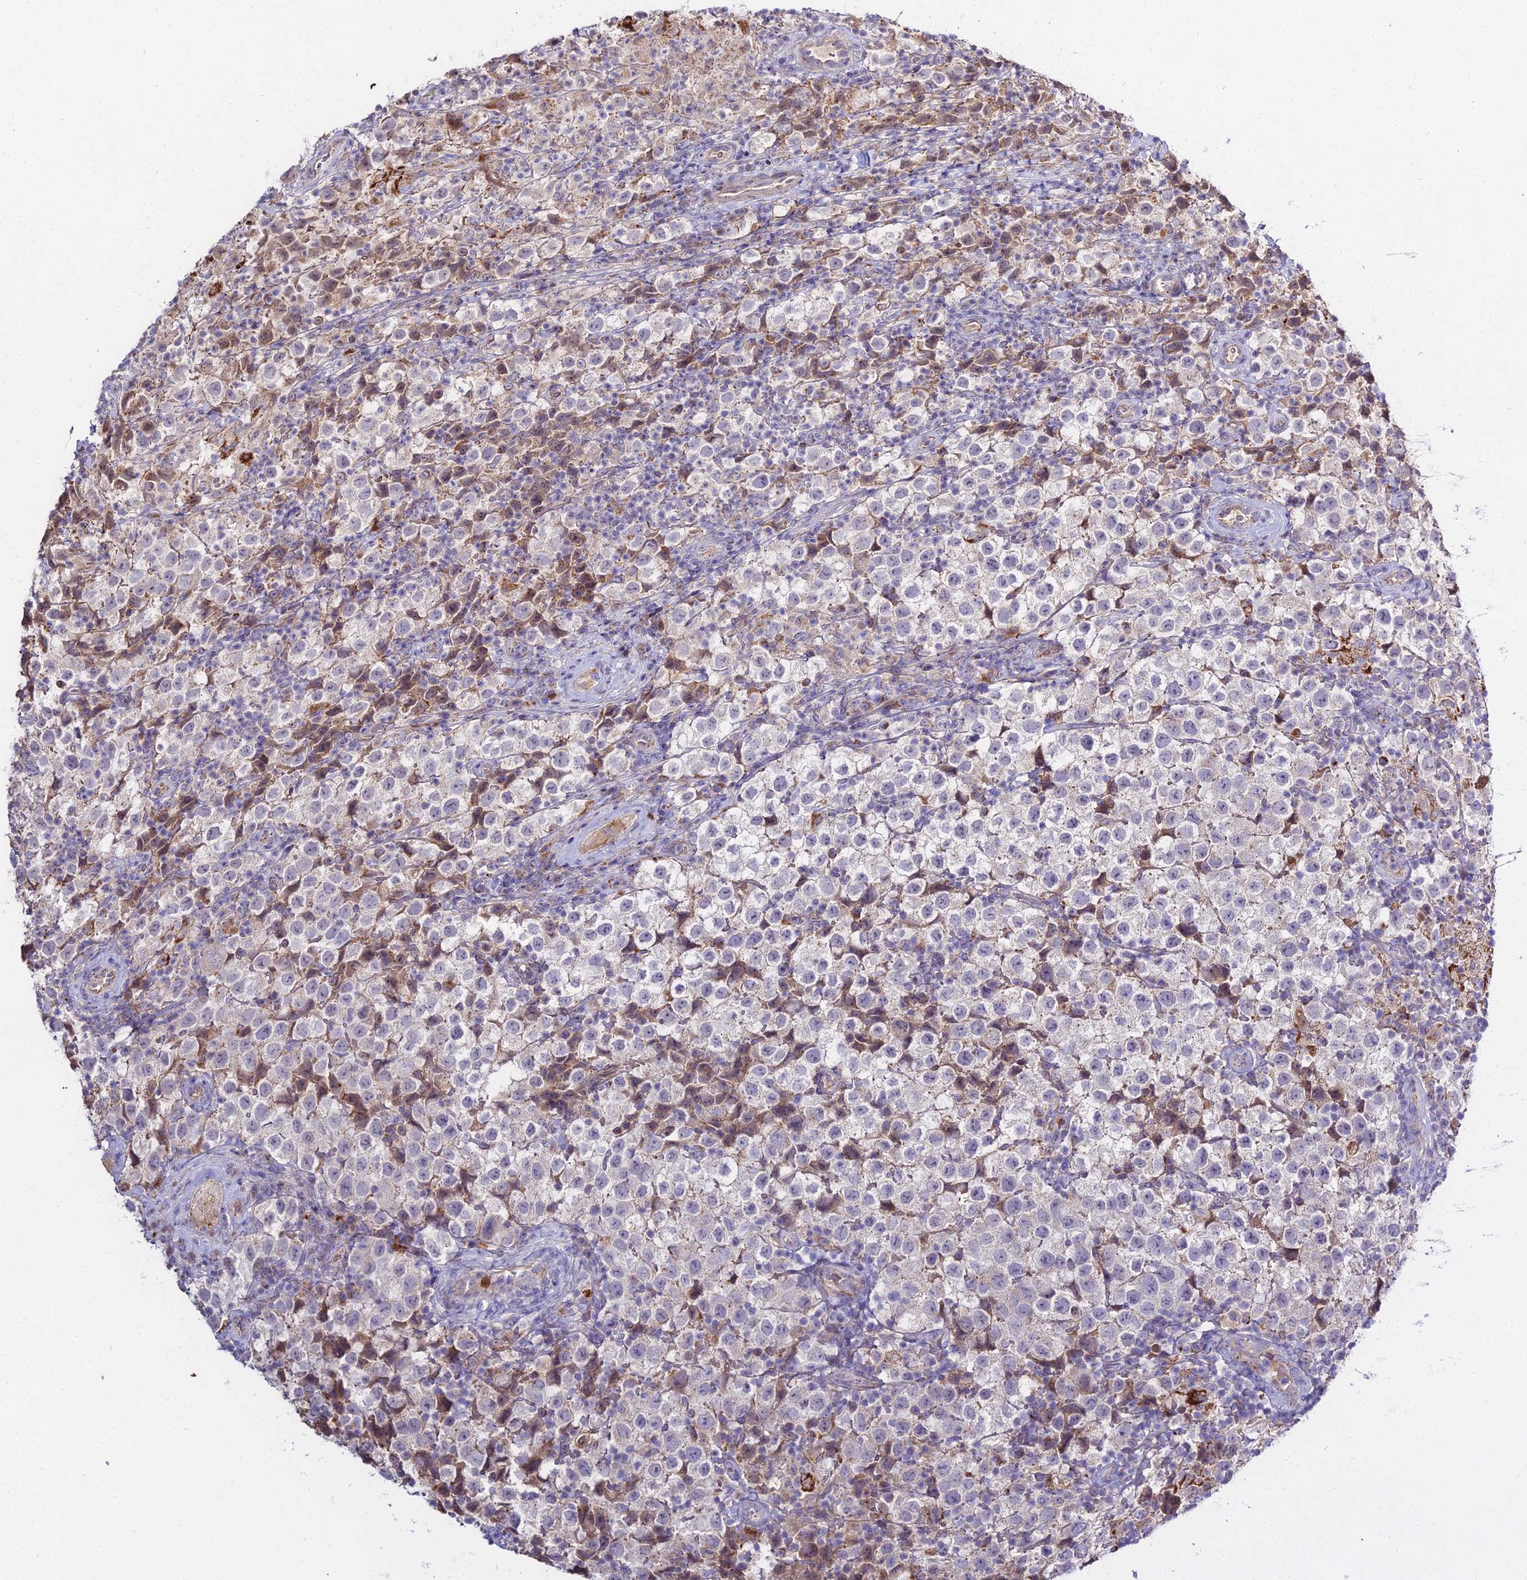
{"staining": {"intensity": "negative", "quantity": "none", "location": "none"}, "tissue": "testis cancer", "cell_type": "Tumor cells", "image_type": "cancer", "snomed": [{"axis": "morphology", "description": "Seminoma, NOS"}, {"axis": "morphology", "description": "Carcinoma, Embryonal, NOS"}, {"axis": "topography", "description": "Testis"}], "caption": "IHC photomicrograph of testis cancer stained for a protein (brown), which demonstrates no expression in tumor cells.", "gene": "EID2", "patient": {"sex": "male", "age": 41}}